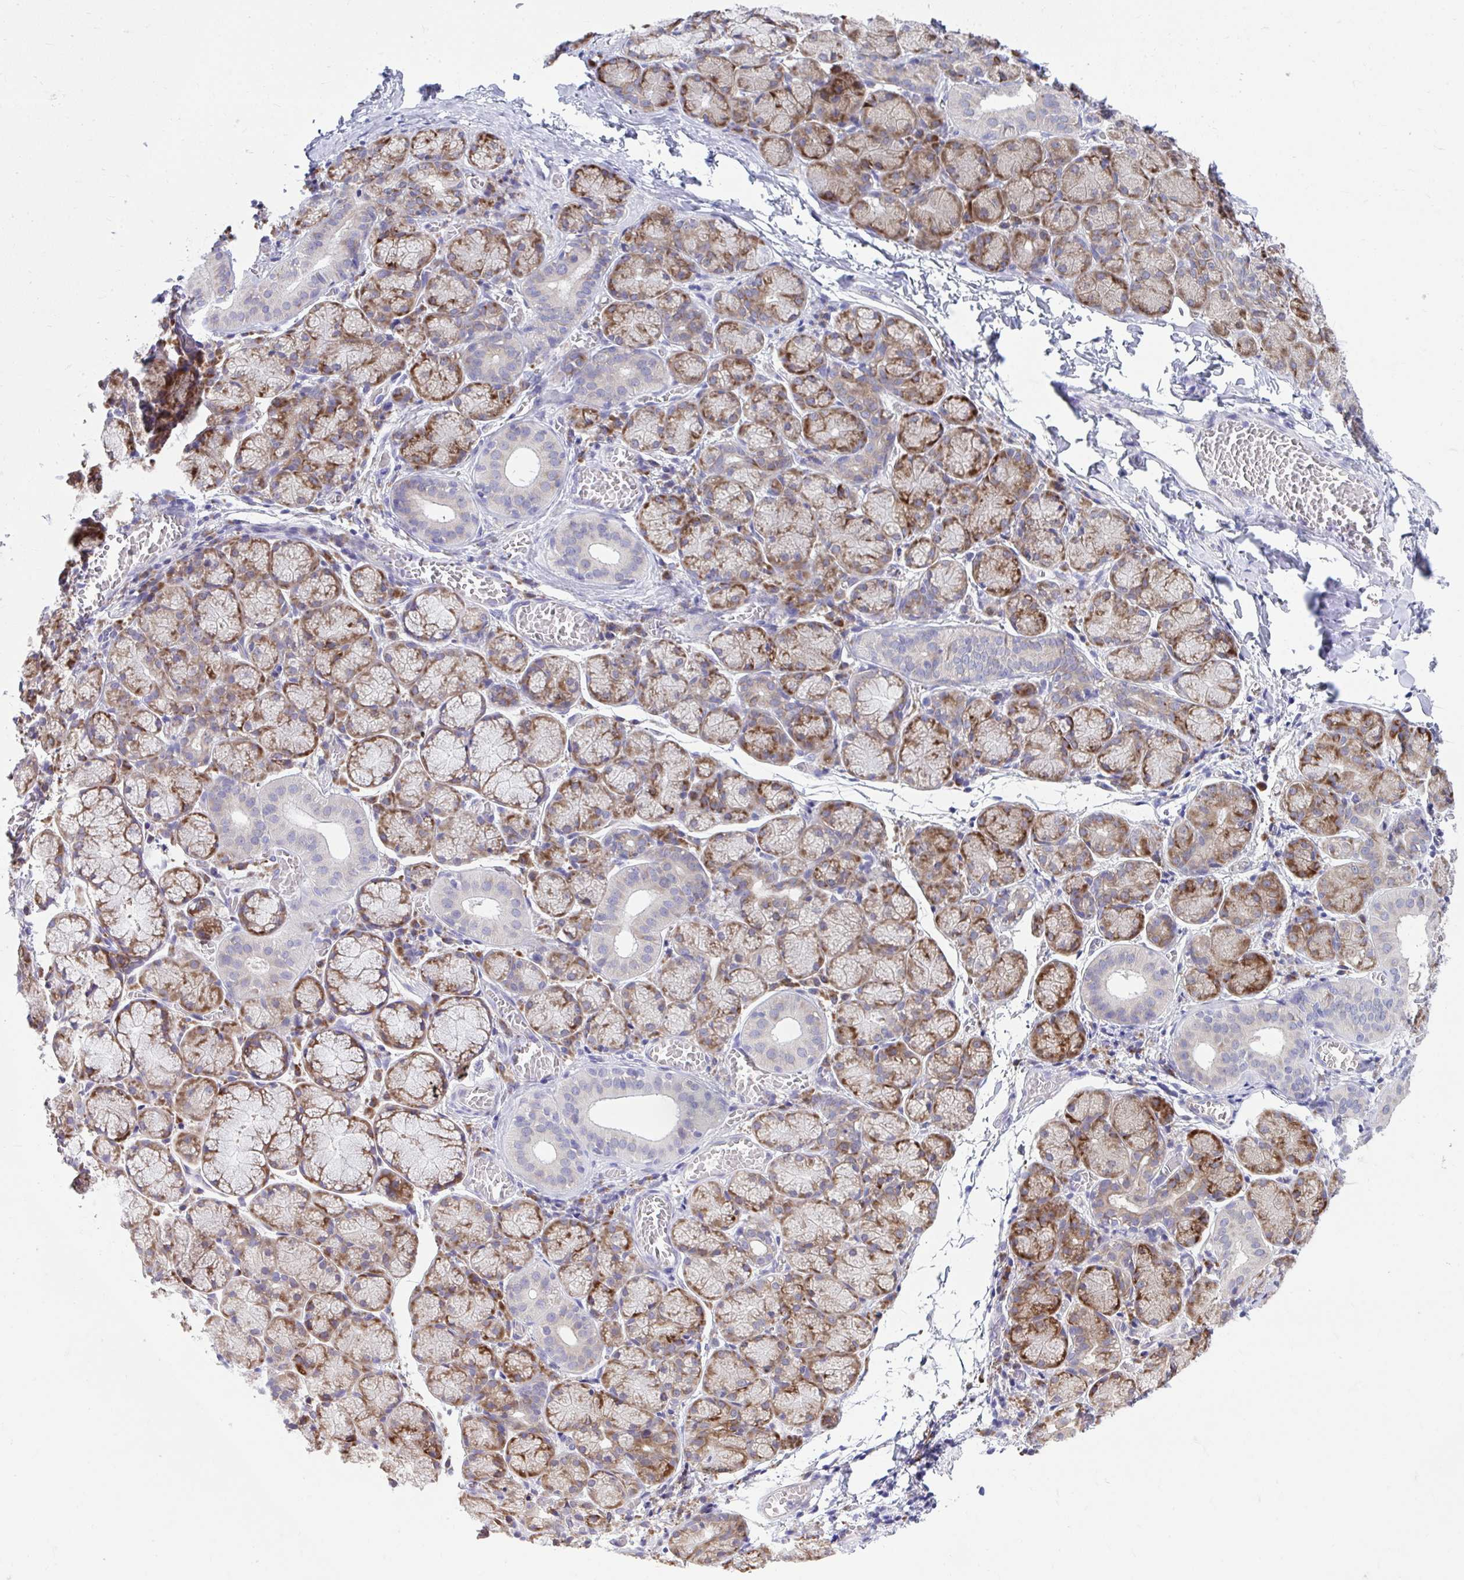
{"staining": {"intensity": "strong", "quantity": "25%-75%", "location": "cytoplasmic/membranous"}, "tissue": "salivary gland", "cell_type": "Glandular cells", "image_type": "normal", "snomed": [{"axis": "morphology", "description": "Normal tissue, NOS"}, {"axis": "topography", "description": "Salivary gland"}], "caption": "Immunohistochemical staining of normal human salivary gland displays strong cytoplasmic/membranous protein expression in about 25%-75% of glandular cells.", "gene": "SELENON", "patient": {"sex": "female", "age": 24}}